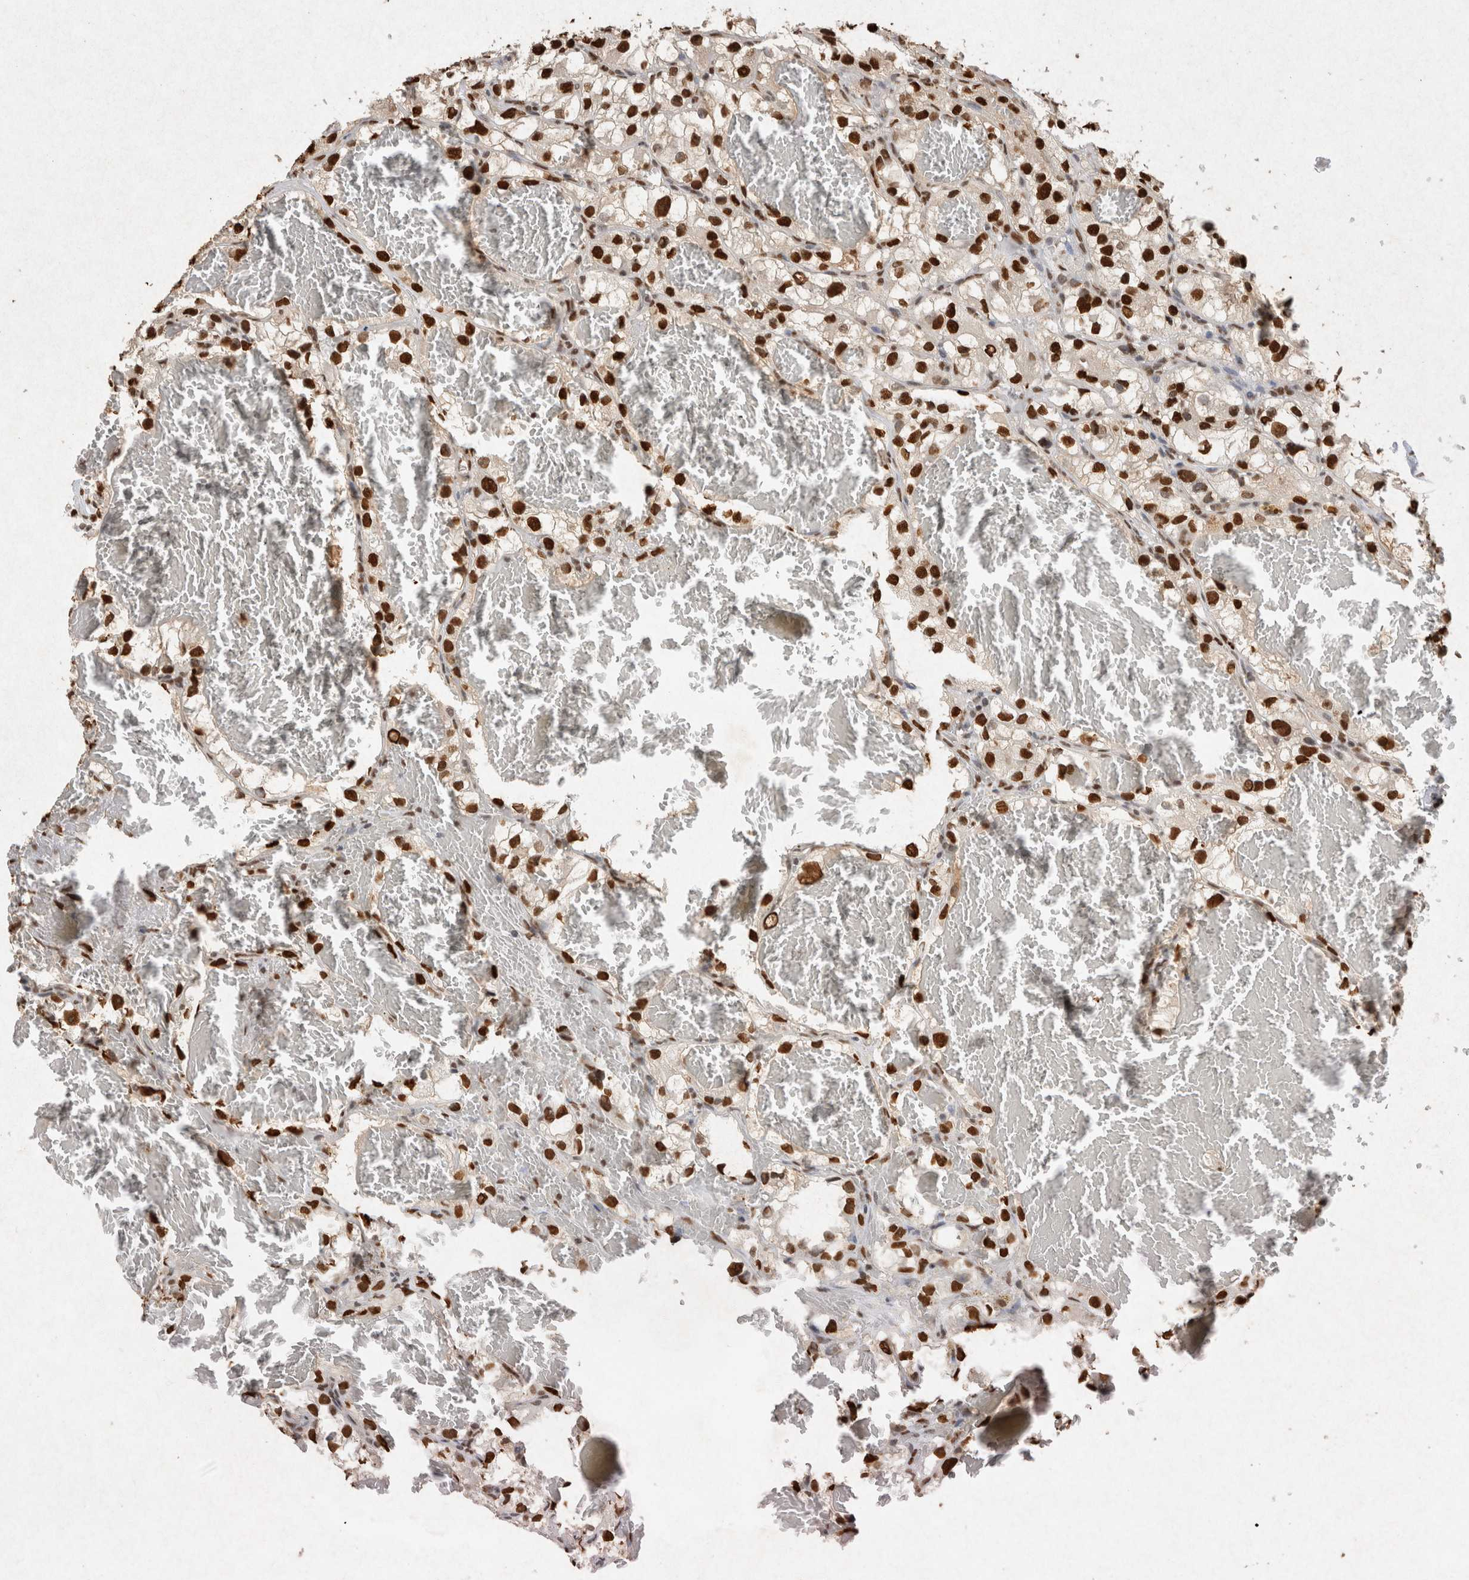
{"staining": {"intensity": "strong", "quantity": ">75%", "location": "nuclear"}, "tissue": "renal cancer", "cell_type": "Tumor cells", "image_type": "cancer", "snomed": [{"axis": "morphology", "description": "Adenocarcinoma, NOS"}, {"axis": "topography", "description": "Kidney"}], "caption": "A high amount of strong nuclear positivity is identified in about >75% of tumor cells in adenocarcinoma (renal) tissue. (IHC, brightfield microscopy, high magnification).", "gene": "HDGF", "patient": {"sex": "female", "age": 57}}